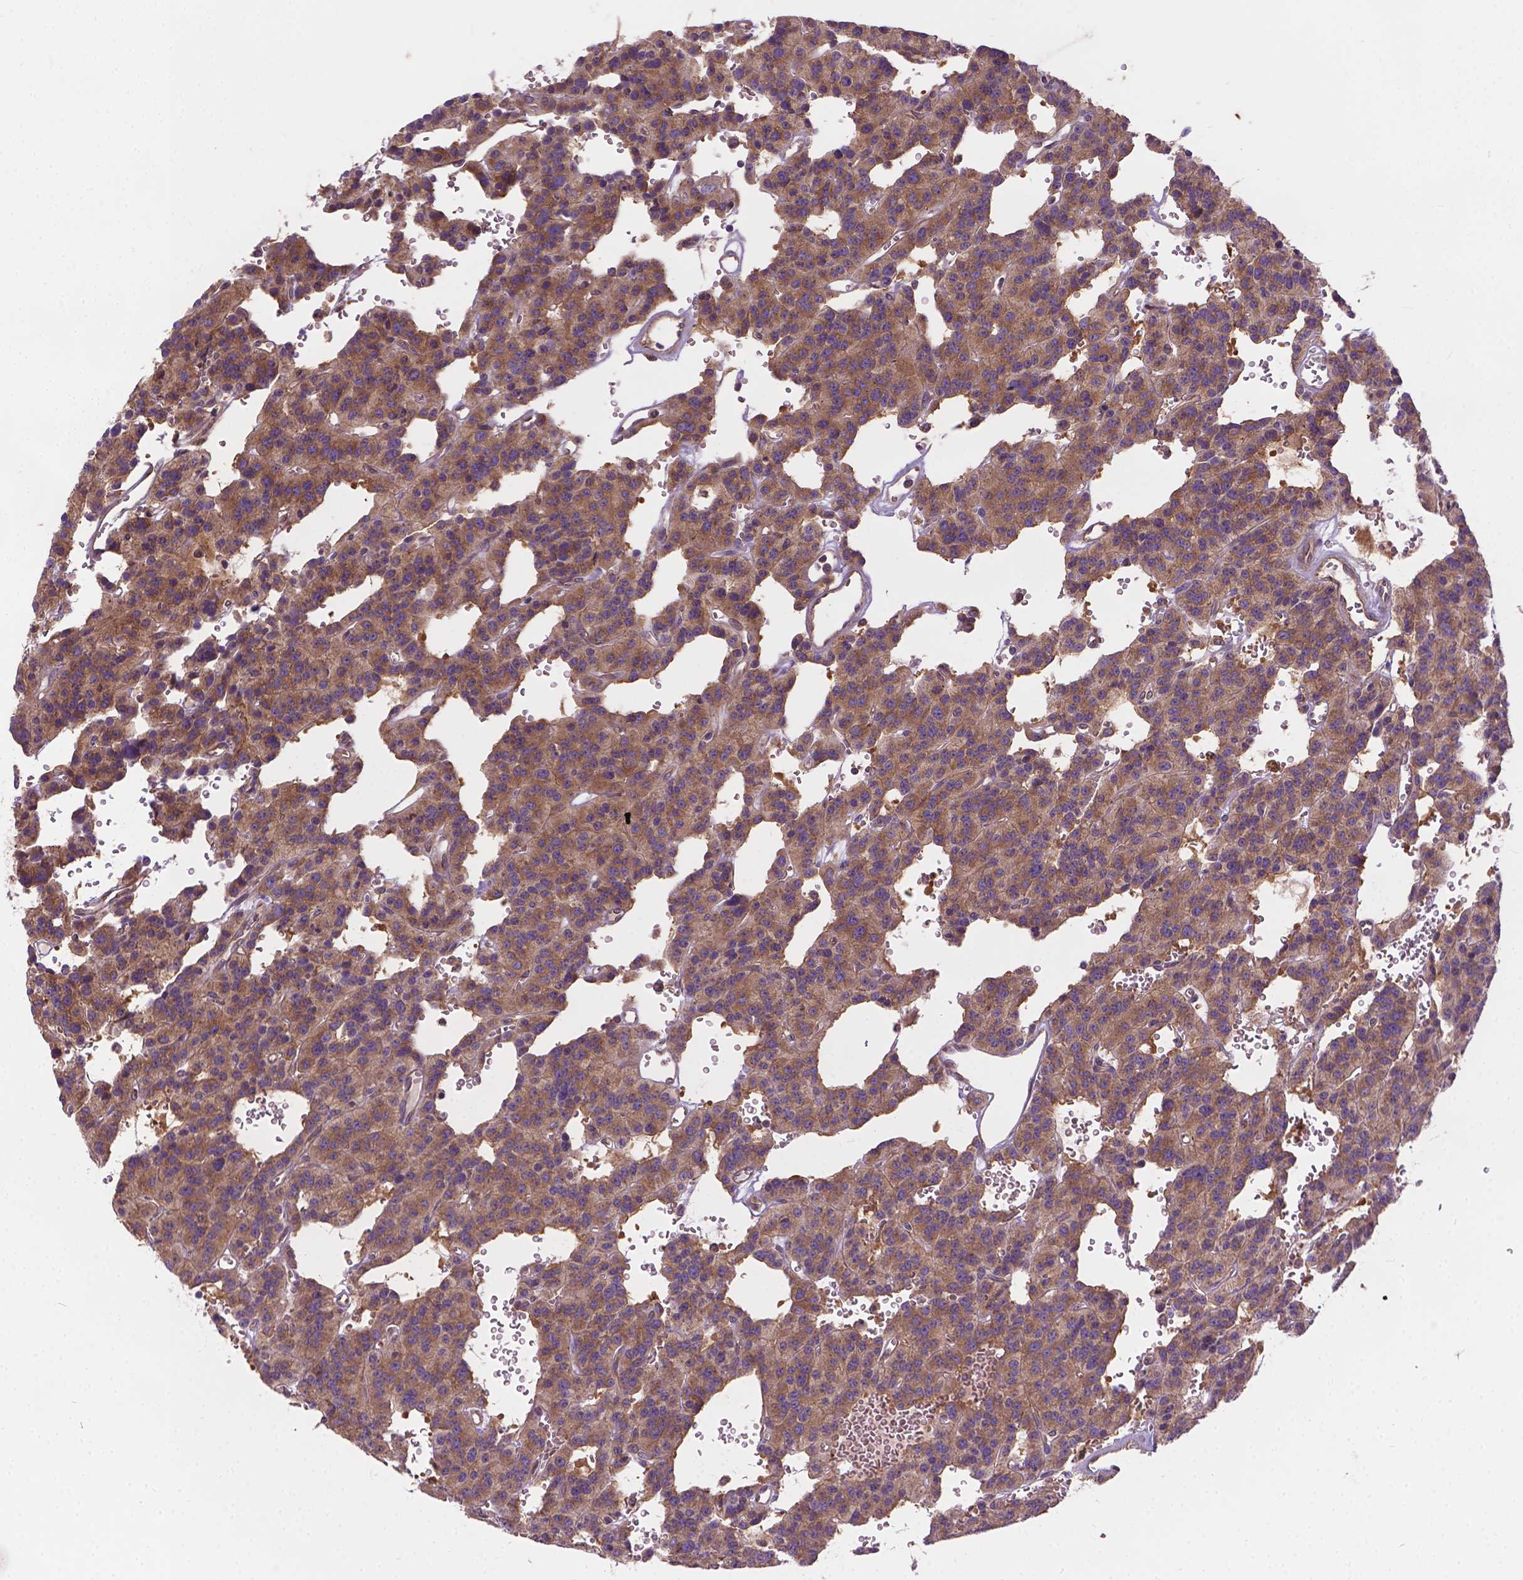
{"staining": {"intensity": "moderate", "quantity": ">75%", "location": "cytoplasmic/membranous"}, "tissue": "carcinoid", "cell_type": "Tumor cells", "image_type": "cancer", "snomed": [{"axis": "morphology", "description": "Carcinoid, malignant, NOS"}, {"axis": "topography", "description": "Lung"}], "caption": "Immunohistochemistry of human carcinoid exhibits medium levels of moderate cytoplasmic/membranous expression in approximately >75% of tumor cells.", "gene": "MZT1", "patient": {"sex": "female", "age": 71}}